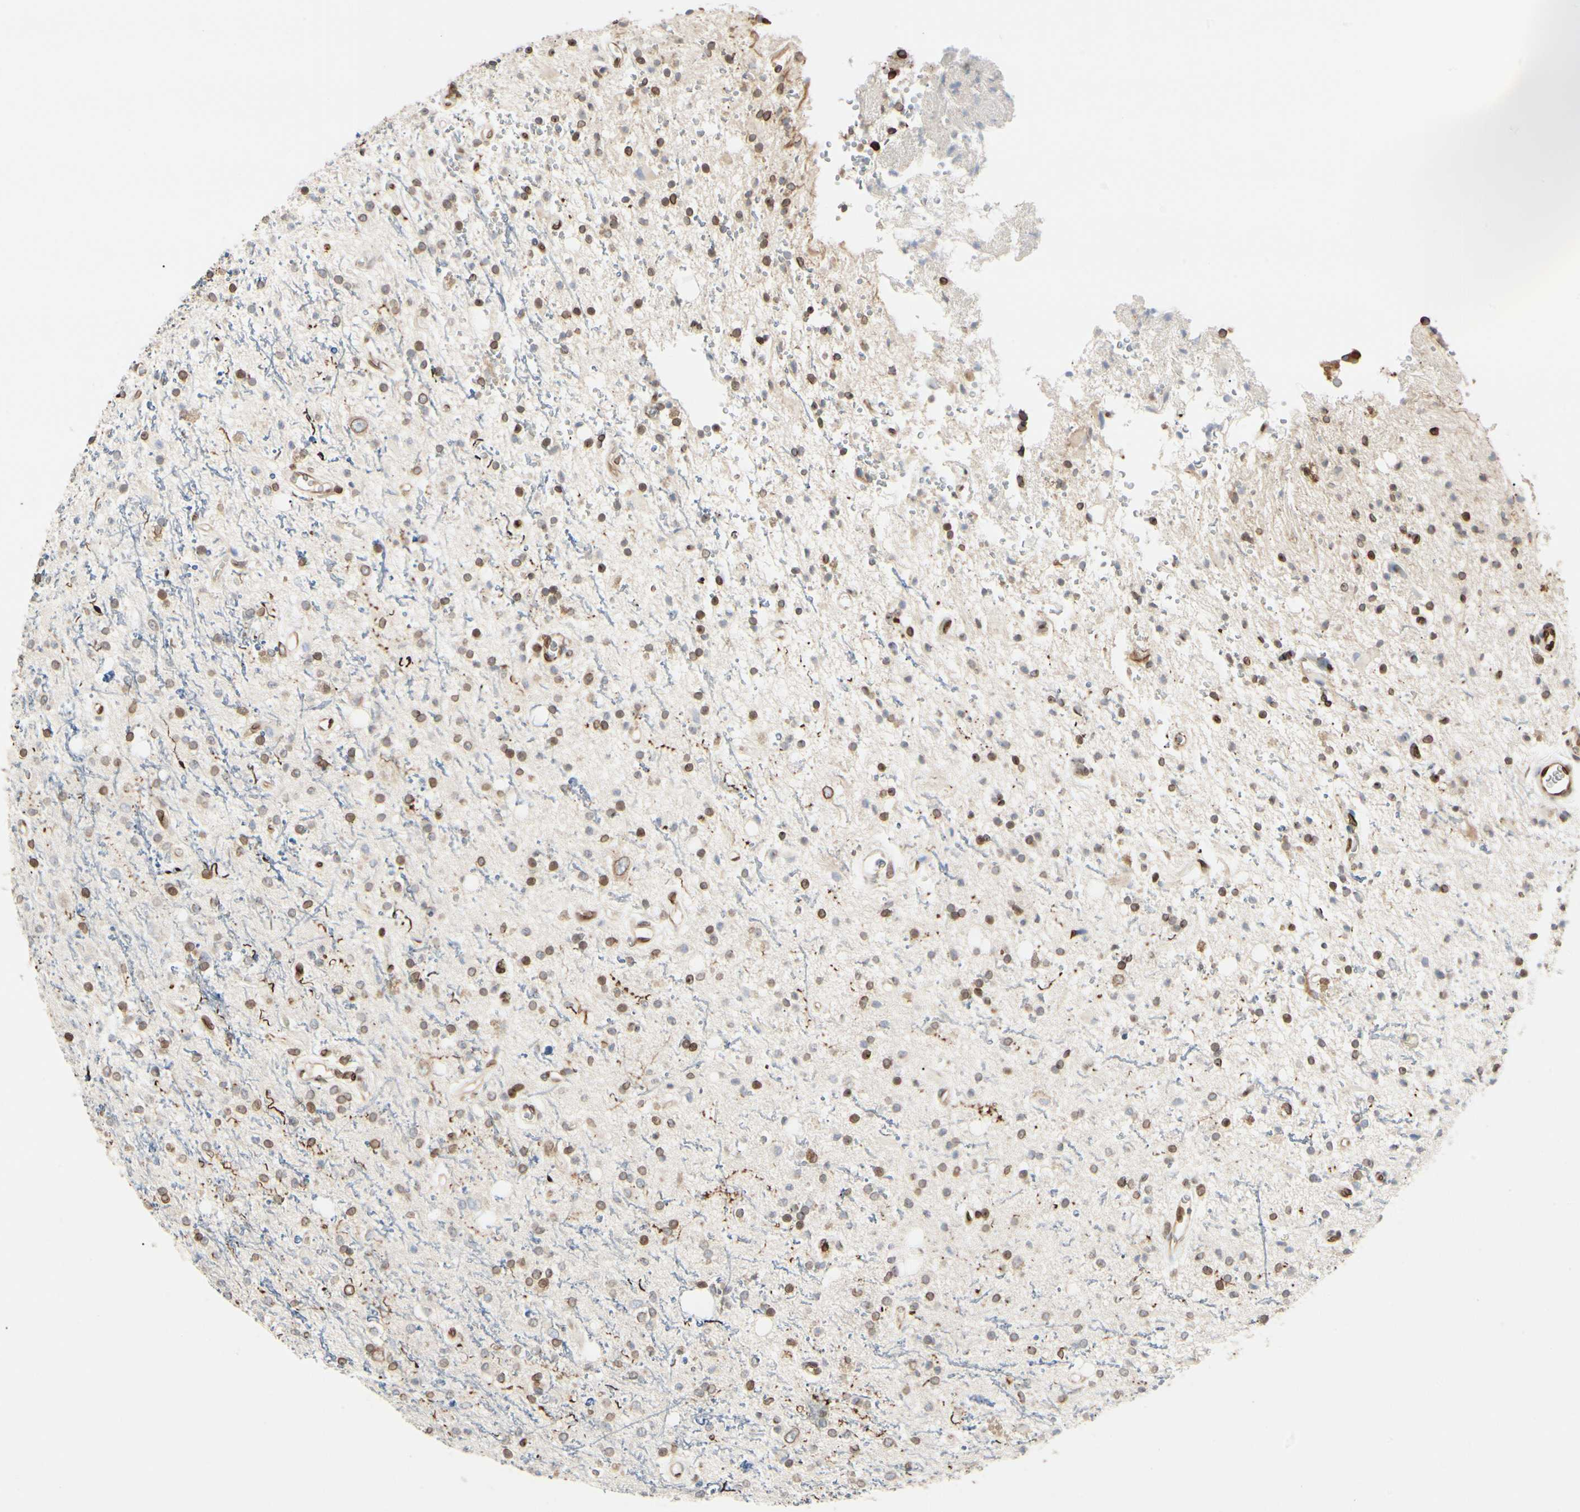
{"staining": {"intensity": "moderate", "quantity": "25%-75%", "location": "nuclear"}, "tissue": "glioma", "cell_type": "Tumor cells", "image_type": "cancer", "snomed": [{"axis": "morphology", "description": "Glioma, malignant, High grade"}, {"axis": "topography", "description": "Brain"}], "caption": "Brown immunohistochemical staining in glioma reveals moderate nuclear staining in approximately 25%-75% of tumor cells. The staining was performed using DAB, with brown indicating positive protein expression. Nuclei are stained blue with hematoxylin.", "gene": "TMPO", "patient": {"sex": "male", "age": 47}}